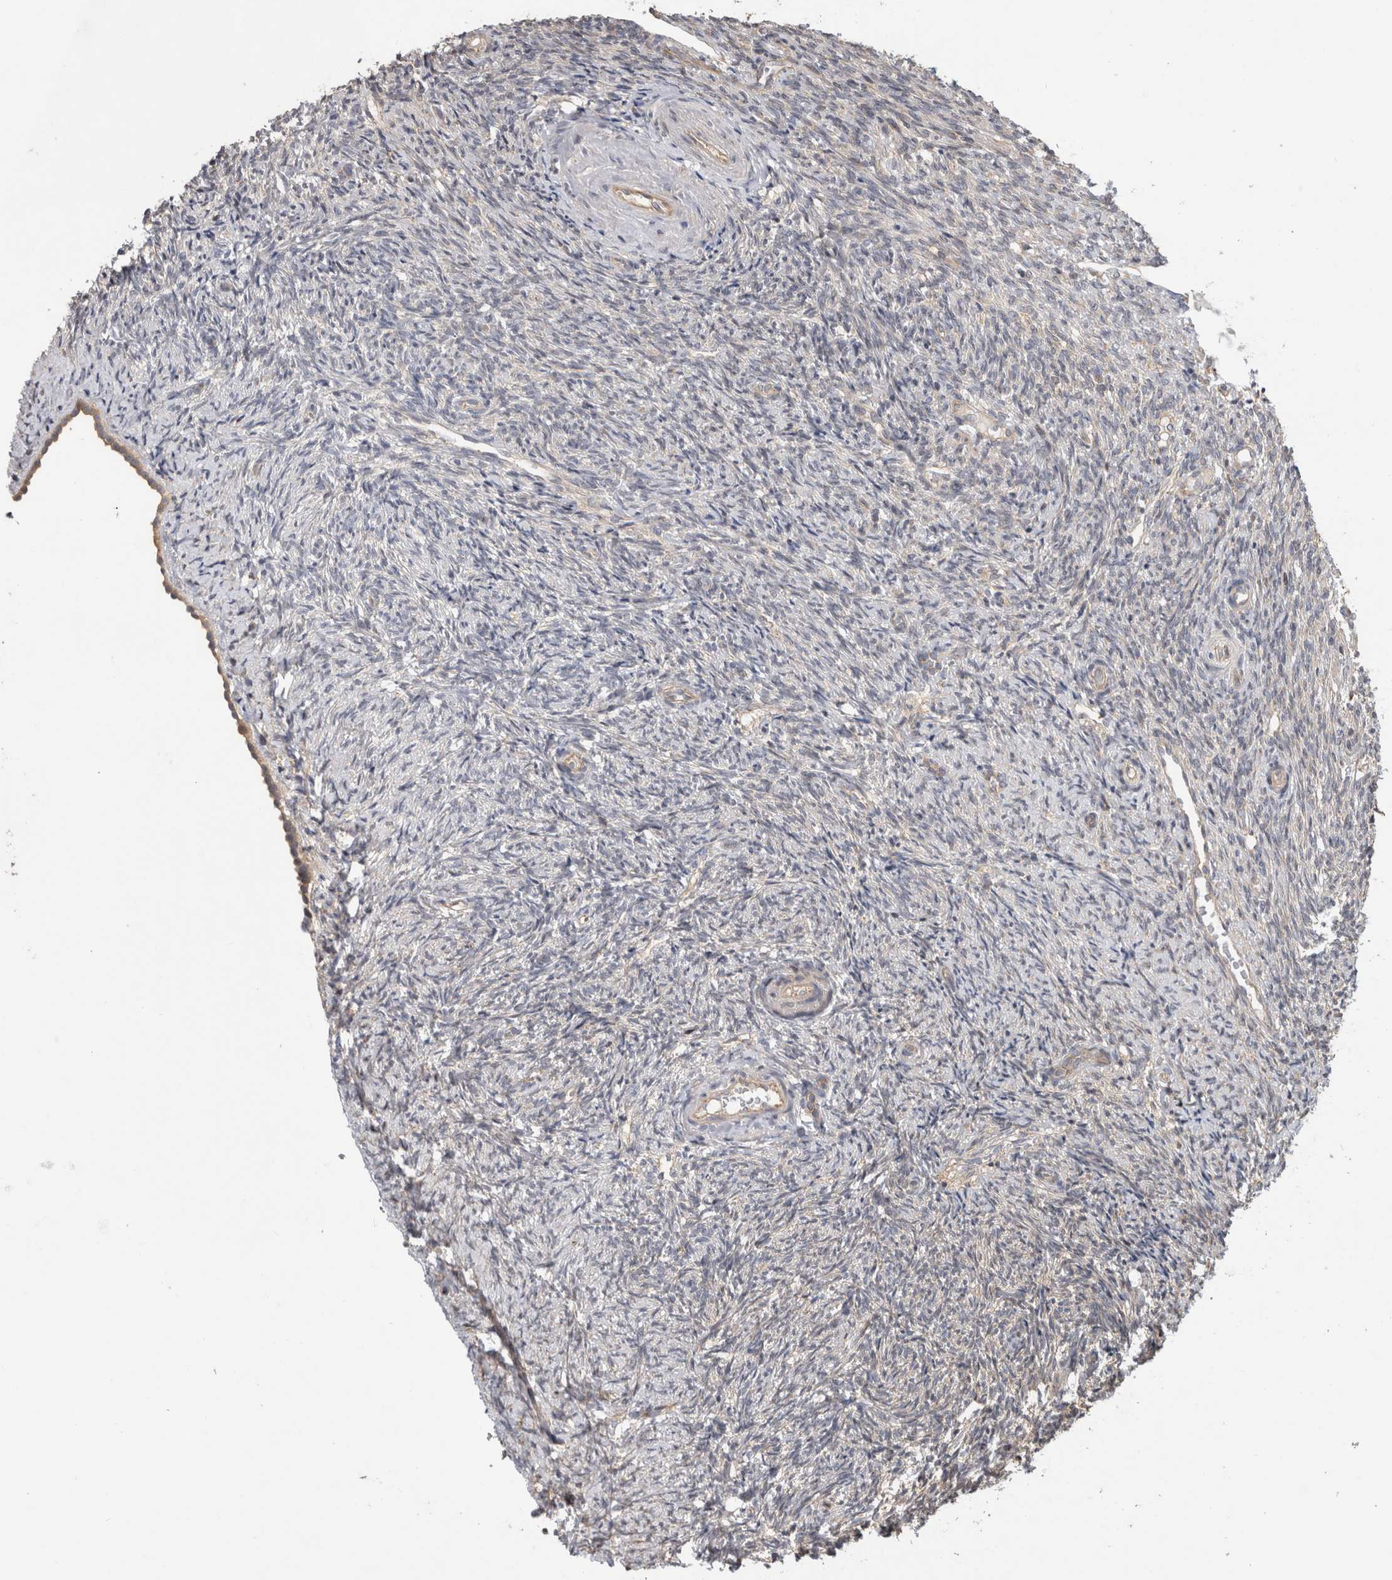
{"staining": {"intensity": "moderate", "quantity": ">75%", "location": "cytoplasmic/membranous"}, "tissue": "ovary", "cell_type": "Follicle cells", "image_type": "normal", "snomed": [{"axis": "morphology", "description": "Normal tissue, NOS"}, {"axis": "topography", "description": "Ovary"}], "caption": "Immunohistochemical staining of unremarkable human ovary exhibits >75% levels of moderate cytoplasmic/membranous protein staining in approximately >75% of follicle cells. The protein of interest is stained brown, and the nuclei are stained in blue (DAB IHC with brightfield microscopy, high magnification).", "gene": "PARP6", "patient": {"sex": "female", "age": 41}}